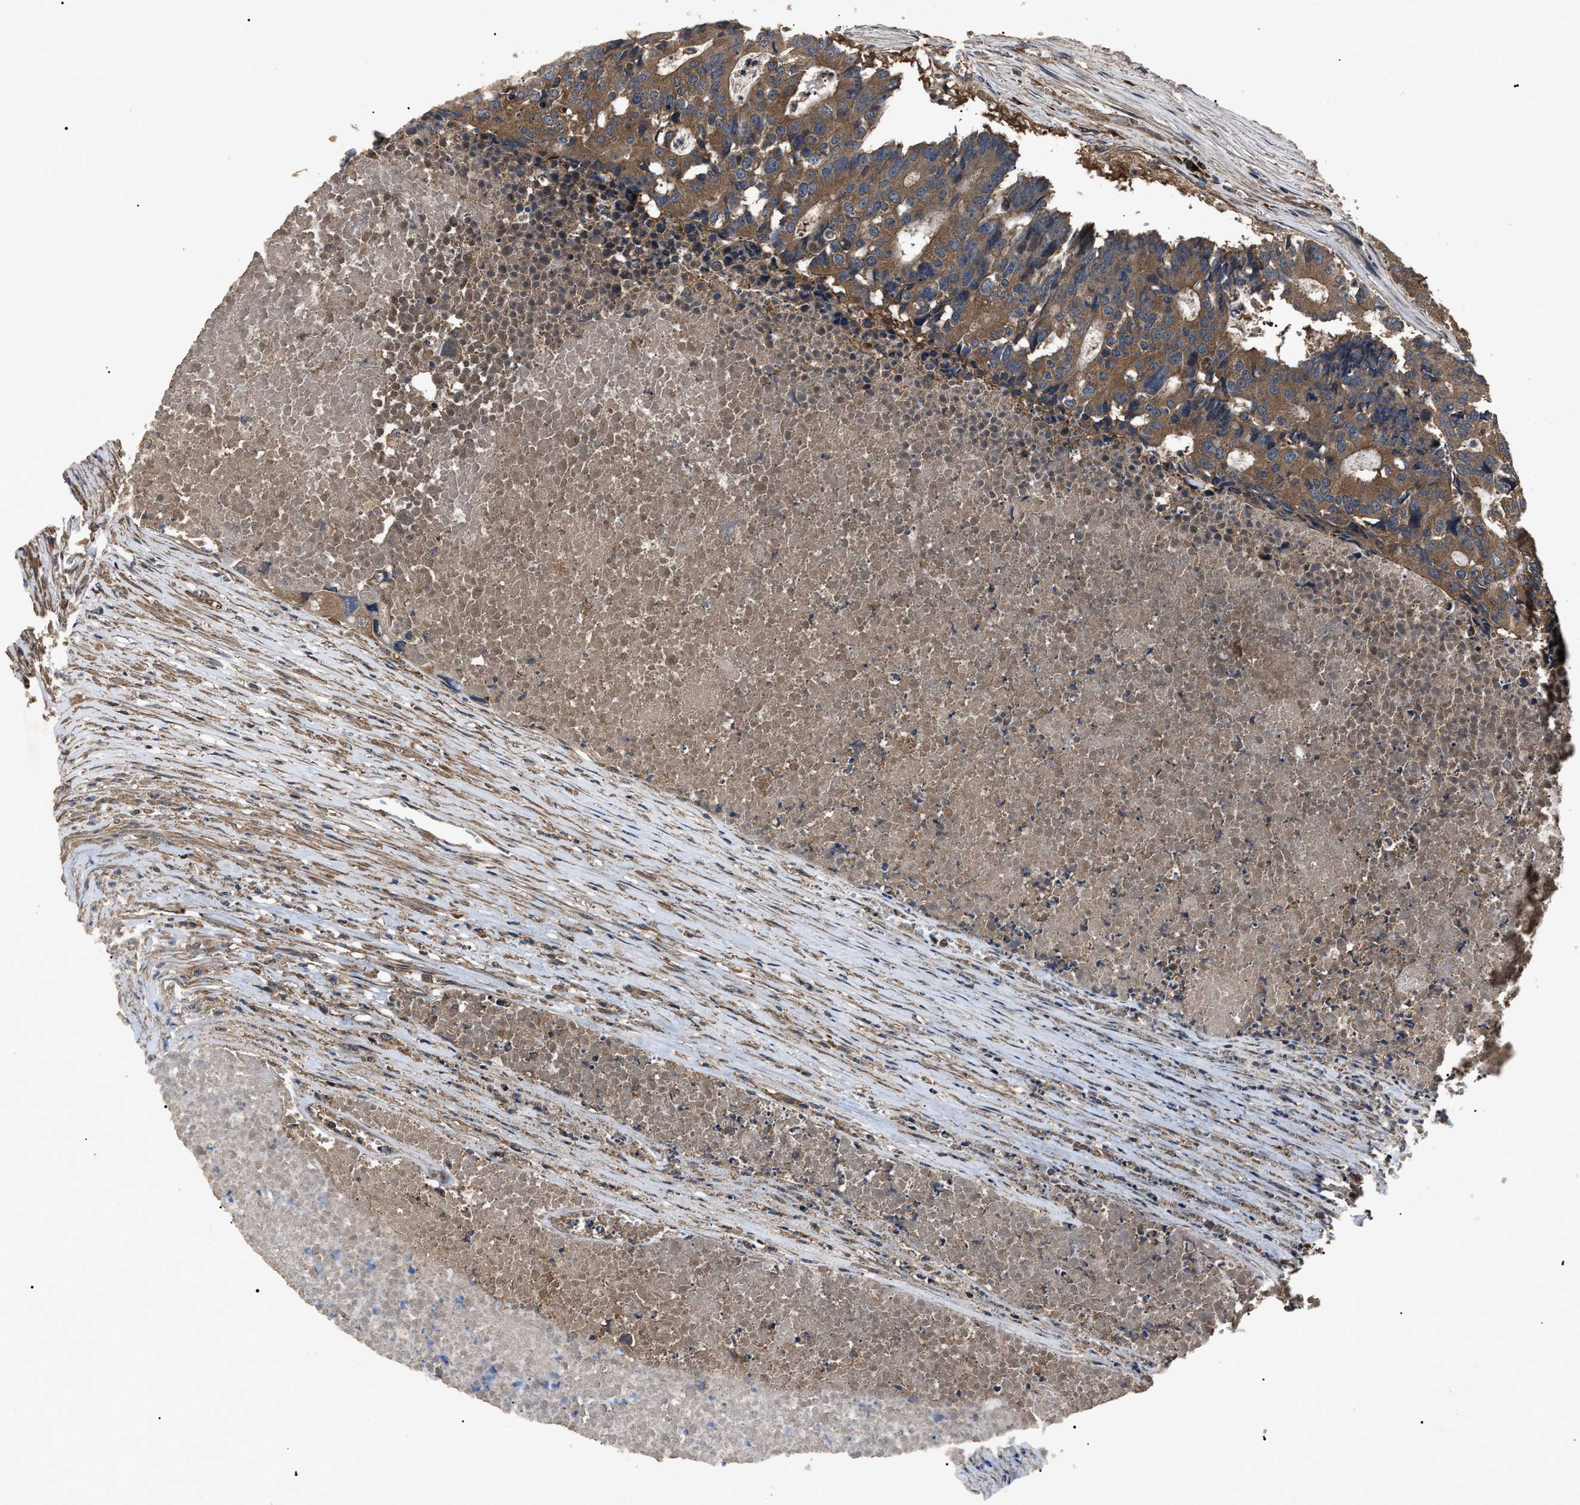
{"staining": {"intensity": "moderate", "quantity": ">75%", "location": "cytoplasmic/membranous"}, "tissue": "colorectal cancer", "cell_type": "Tumor cells", "image_type": "cancer", "snomed": [{"axis": "morphology", "description": "Adenocarcinoma, NOS"}, {"axis": "topography", "description": "Colon"}], "caption": "Protein staining of colorectal cancer tissue demonstrates moderate cytoplasmic/membranous positivity in approximately >75% of tumor cells.", "gene": "RNF216", "patient": {"sex": "male", "age": 87}}